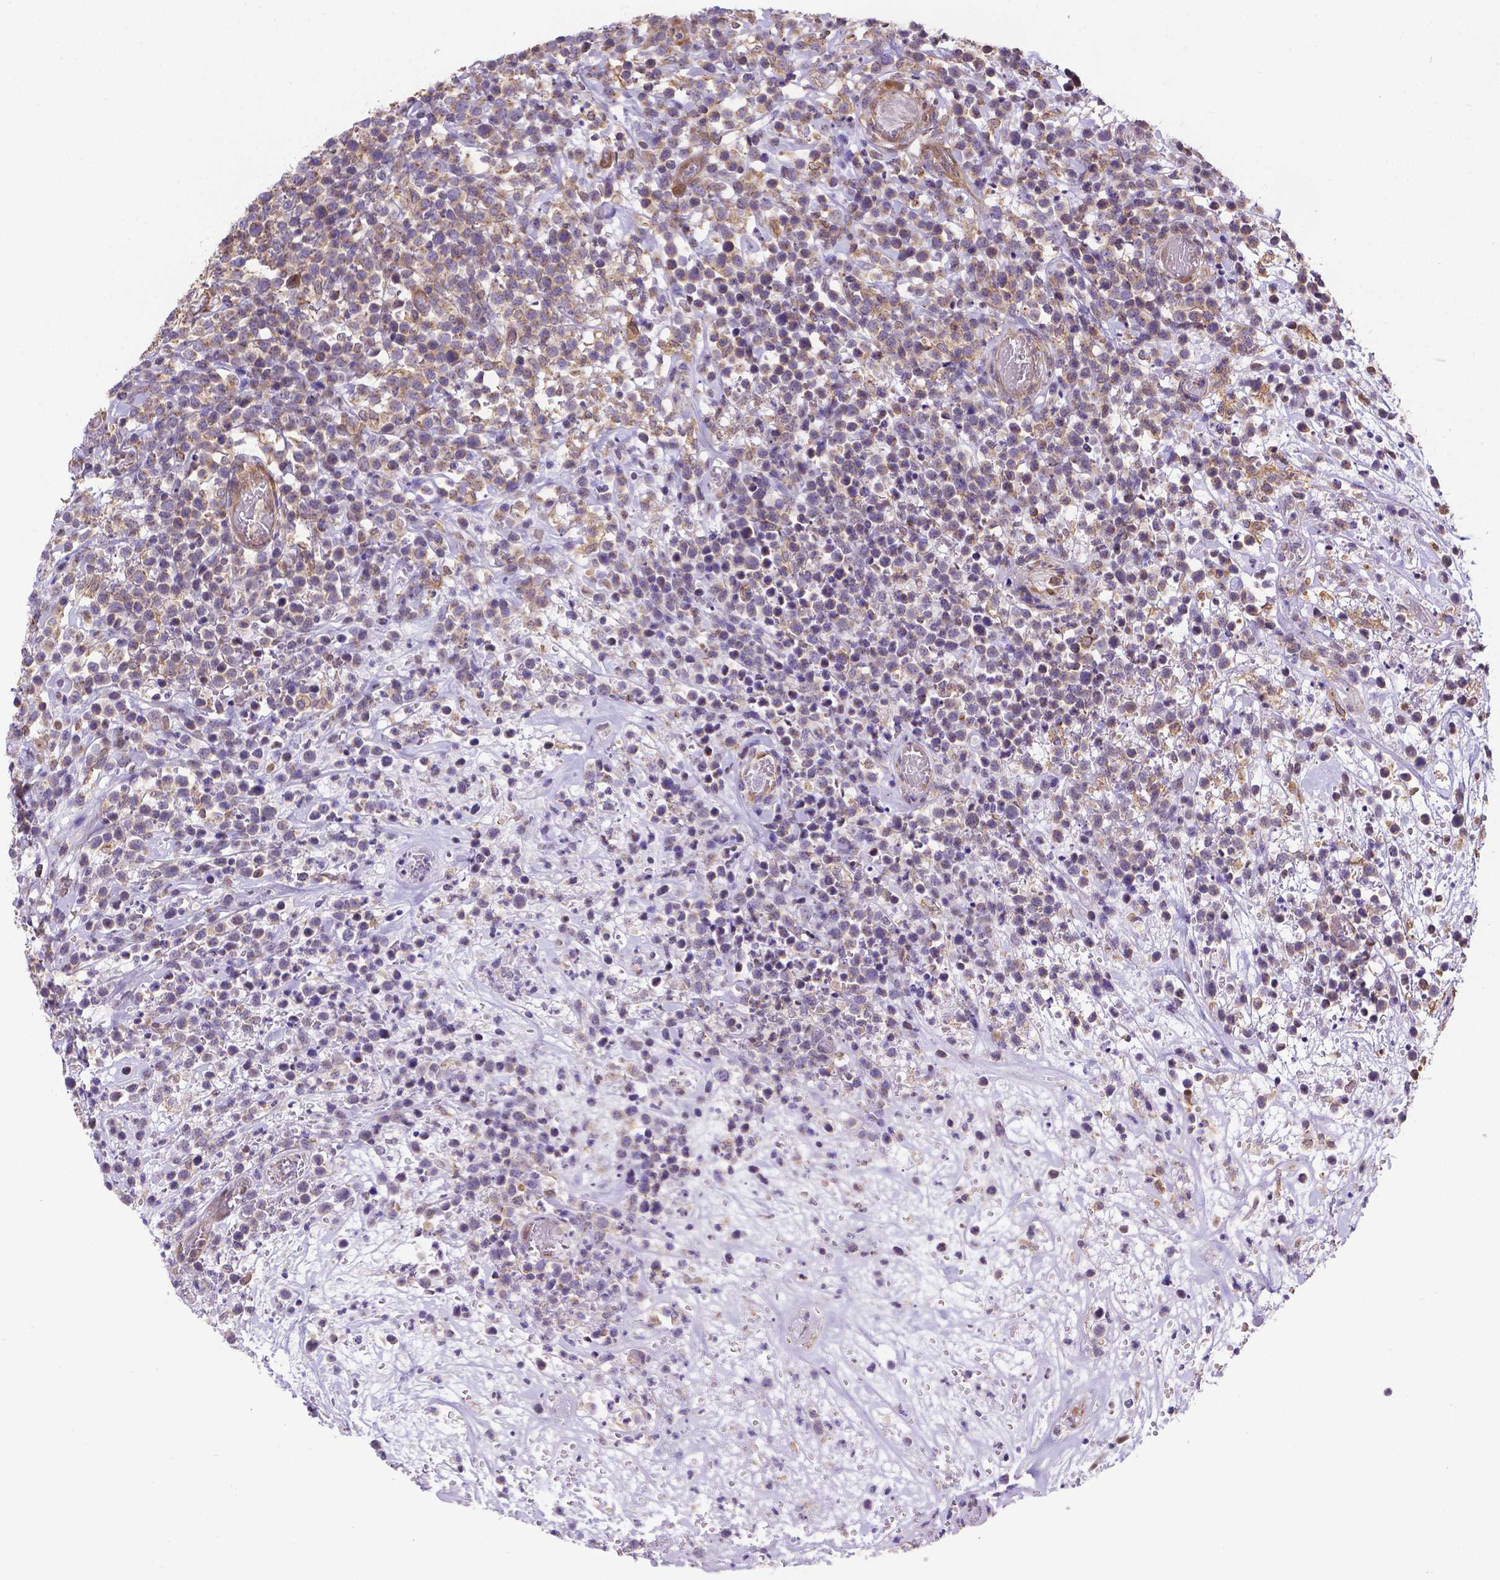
{"staining": {"intensity": "weak", "quantity": ">75%", "location": "cytoplasmic/membranous"}, "tissue": "lymphoma", "cell_type": "Tumor cells", "image_type": "cancer", "snomed": [{"axis": "morphology", "description": "Malignant lymphoma, non-Hodgkin's type, High grade"}, {"axis": "topography", "description": "Soft tissue"}], "caption": "Immunohistochemical staining of human malignant lymphoma, non-Hodgkin's type (high-grade) displays low levels of weak cytoplasmic/membranous protein staining in about >75% of tumor cells. (DAB IHC with brightfield microscopy, high magnification).", "gene": "YAP1", "patient": {"sex": "female", "age": 56}}